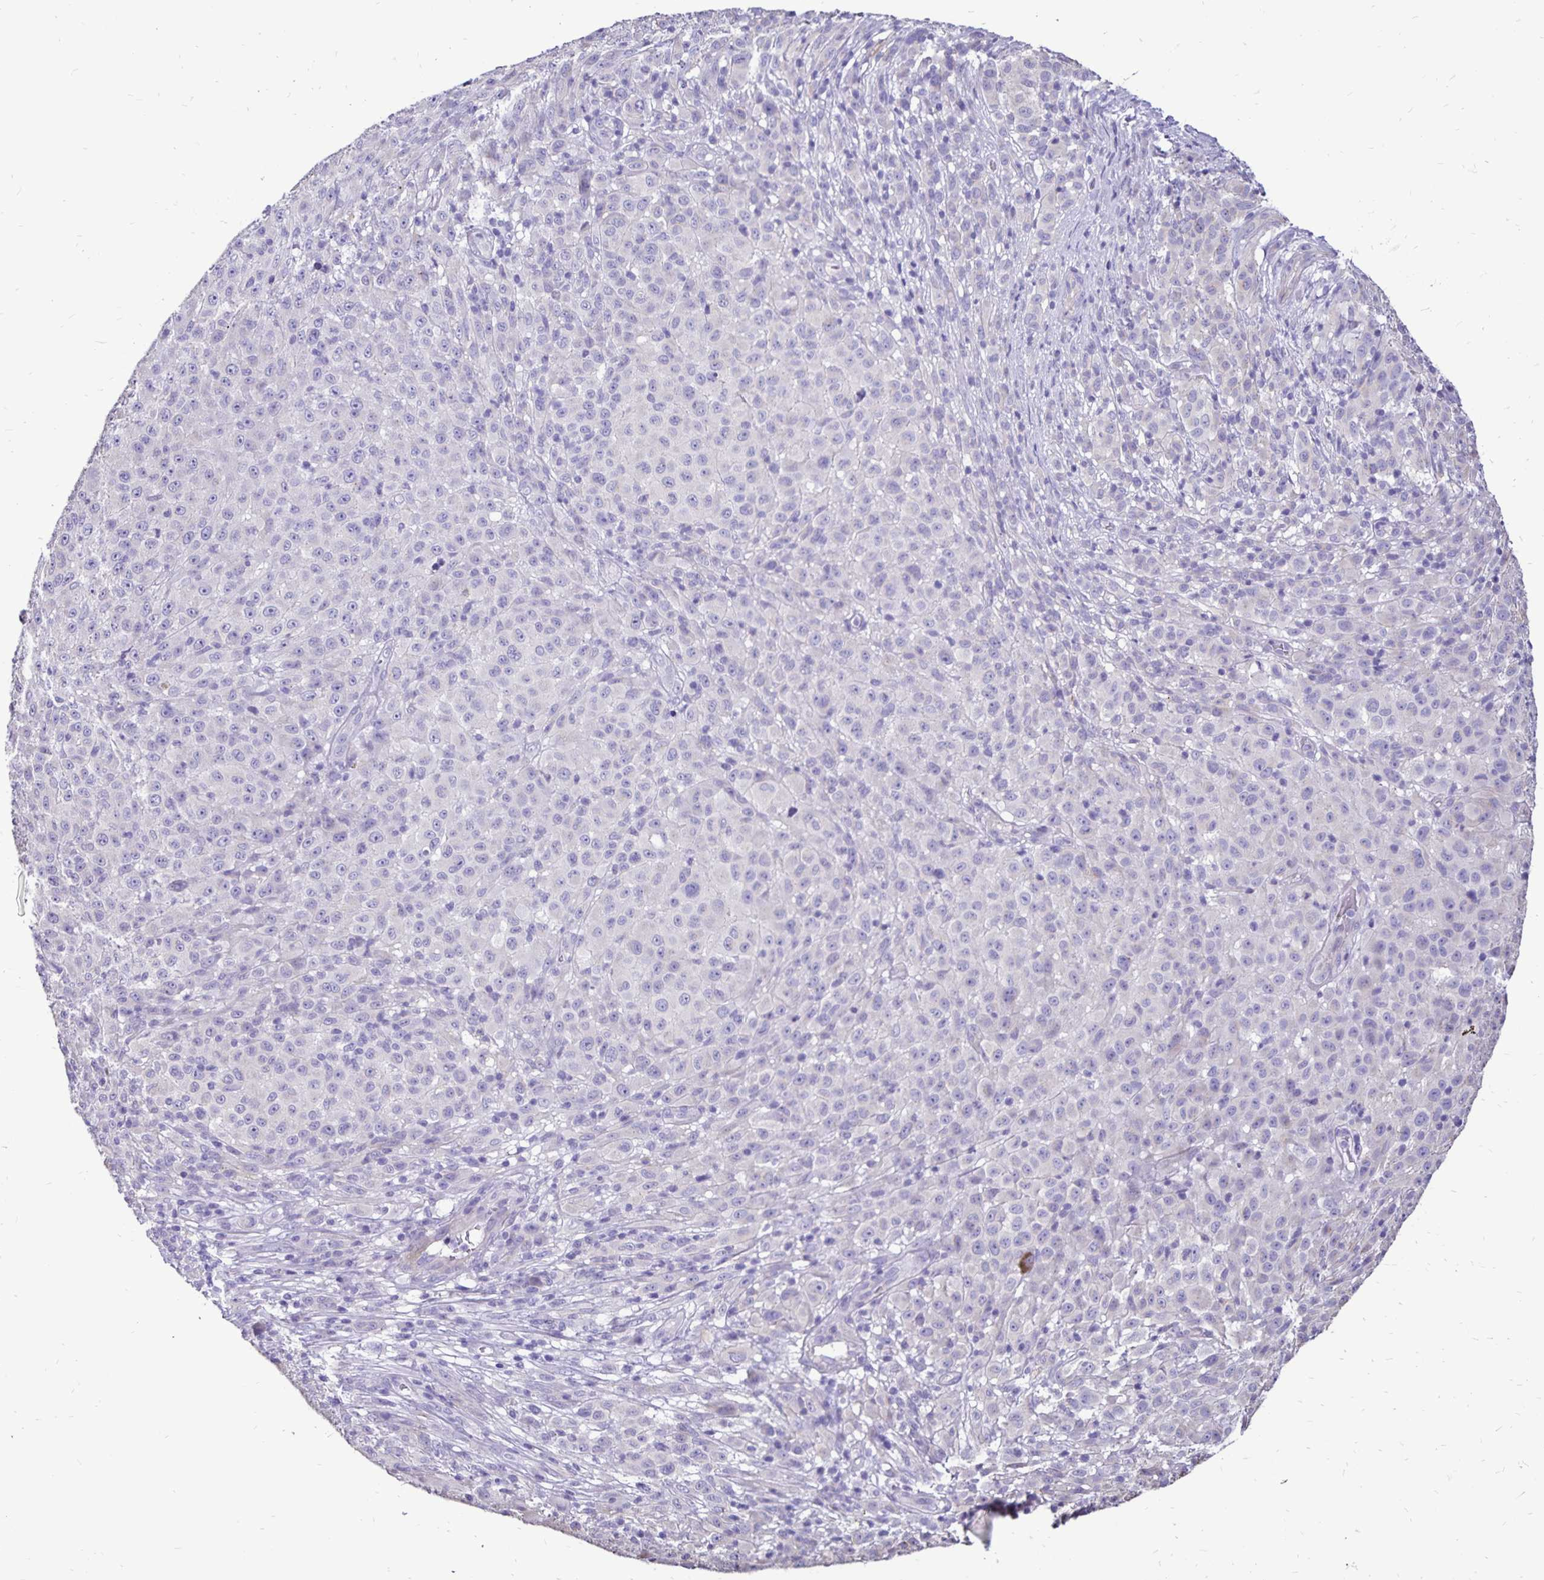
{"staining": {"intensity": "negative", "quantity": "none", "location": "none"}, "tissue": "melanoma", "cell_type": "Tumor cells", "image_type": "cancer", "snomed": [{"axis": "morphology", "description": "Malignant melanoma, NOS"}, {"axis": "topography", "description": "Skin"}], "caption": "DAB immunohistochemical staining of malignant melanoma displays no significant staining in tumor cells.", "gene": "EVPL", "patient": {"sex": "male", "age": 73}}